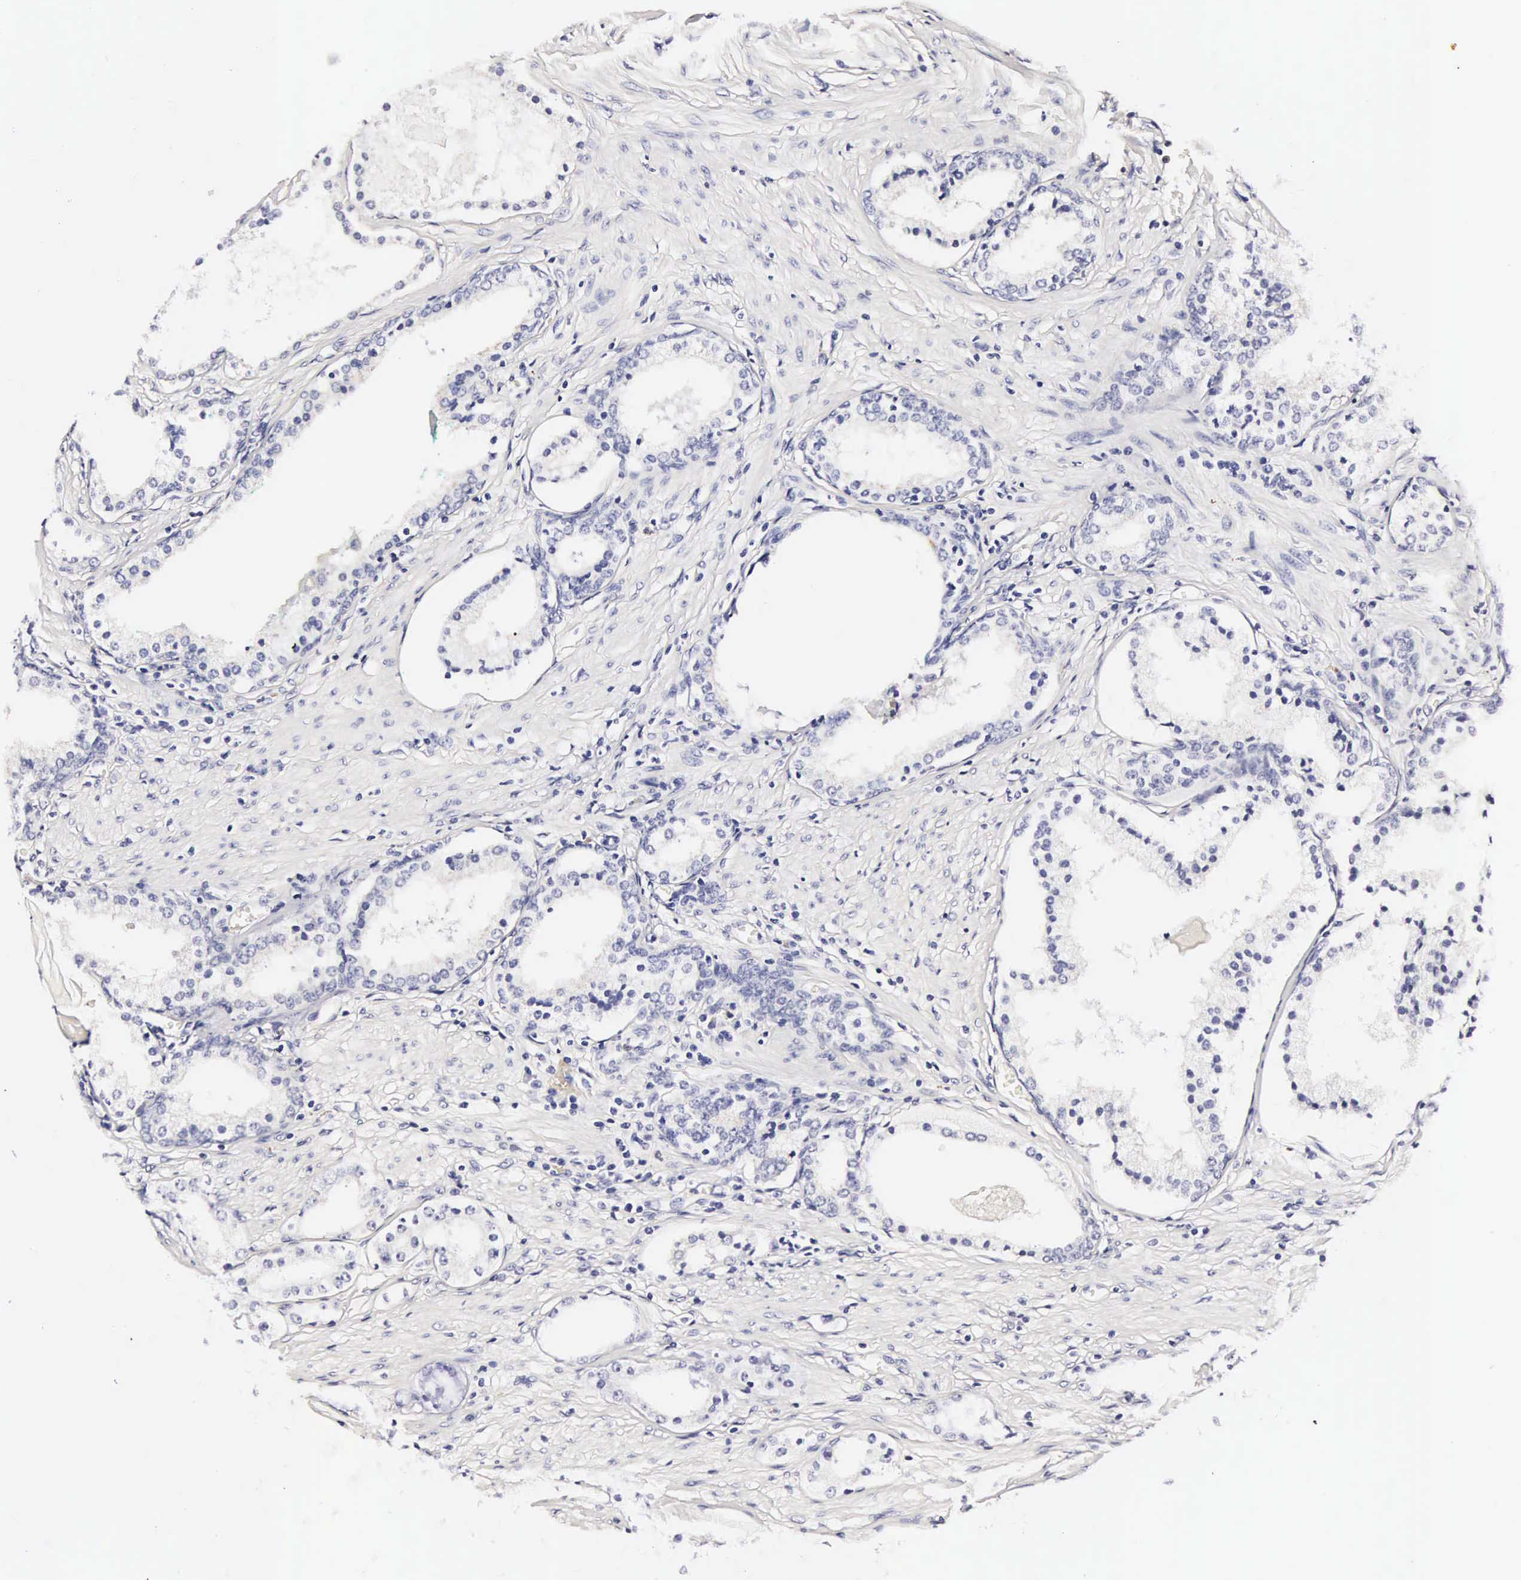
{"staining": {"intensity": "negative", "quantity": "none", "location": "none"}, "tissue": "prostate cancer", "cell_type": "Tumor cells", "image_type": "cancer", "snomed": [{"axis": "morphology", "description": "Adenocarcinoma, Medium grade"}, {"axis": "topography", "description": "Prostate"}], "caption": "Photomicrograph shows no significant protein expression in tumor cells of prostate cancer (adenocarcinoma (medium-grade)). (DAB (3,3'-diaminobenzidine) immunohistochemistry, high magnification).", "gene": "RNASE6", "patient": {"sex": "male", "age": 73}}